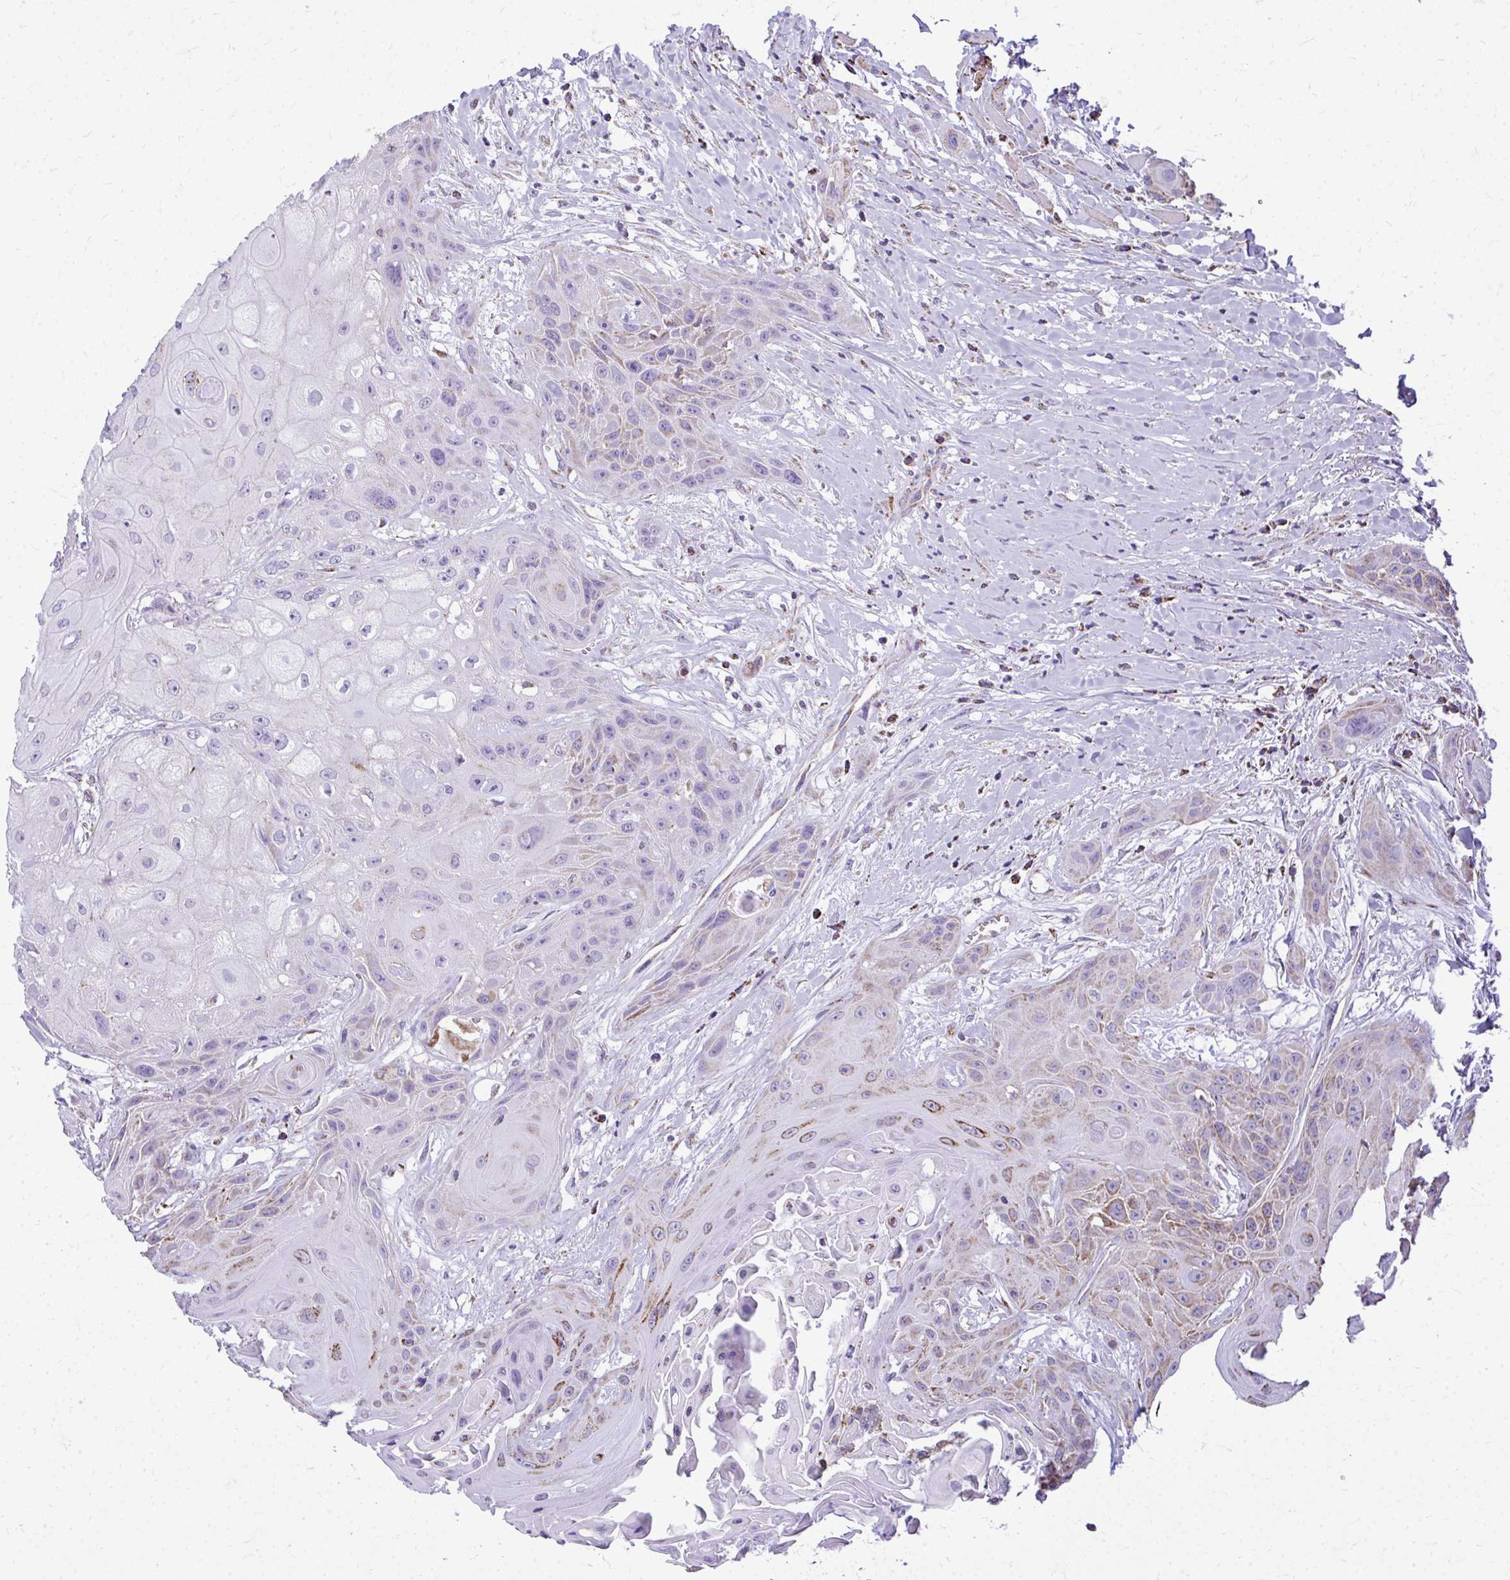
{"staining": {"intensity": "weak", "quantity": "25%-75%", "location": "cytoplasmic/membranous"}, "tissue": "head and neck cancer", "cell_type": "Tumor cells", "image_type": "cancer", "snomed": [{"axis": "morphology", "description": "Squamous cell carcinoma, NOS"}, {"axis": "topography", "description": "Head-Neck"}], "caption": "A brown stain highlights weak cytoplasmic/membranous staining of a protein in head and neck cancer (squamous cell carcinoma) tumor cells.", "gene": "MPZL2", "patient": {"sex": "female", "age": 73}}